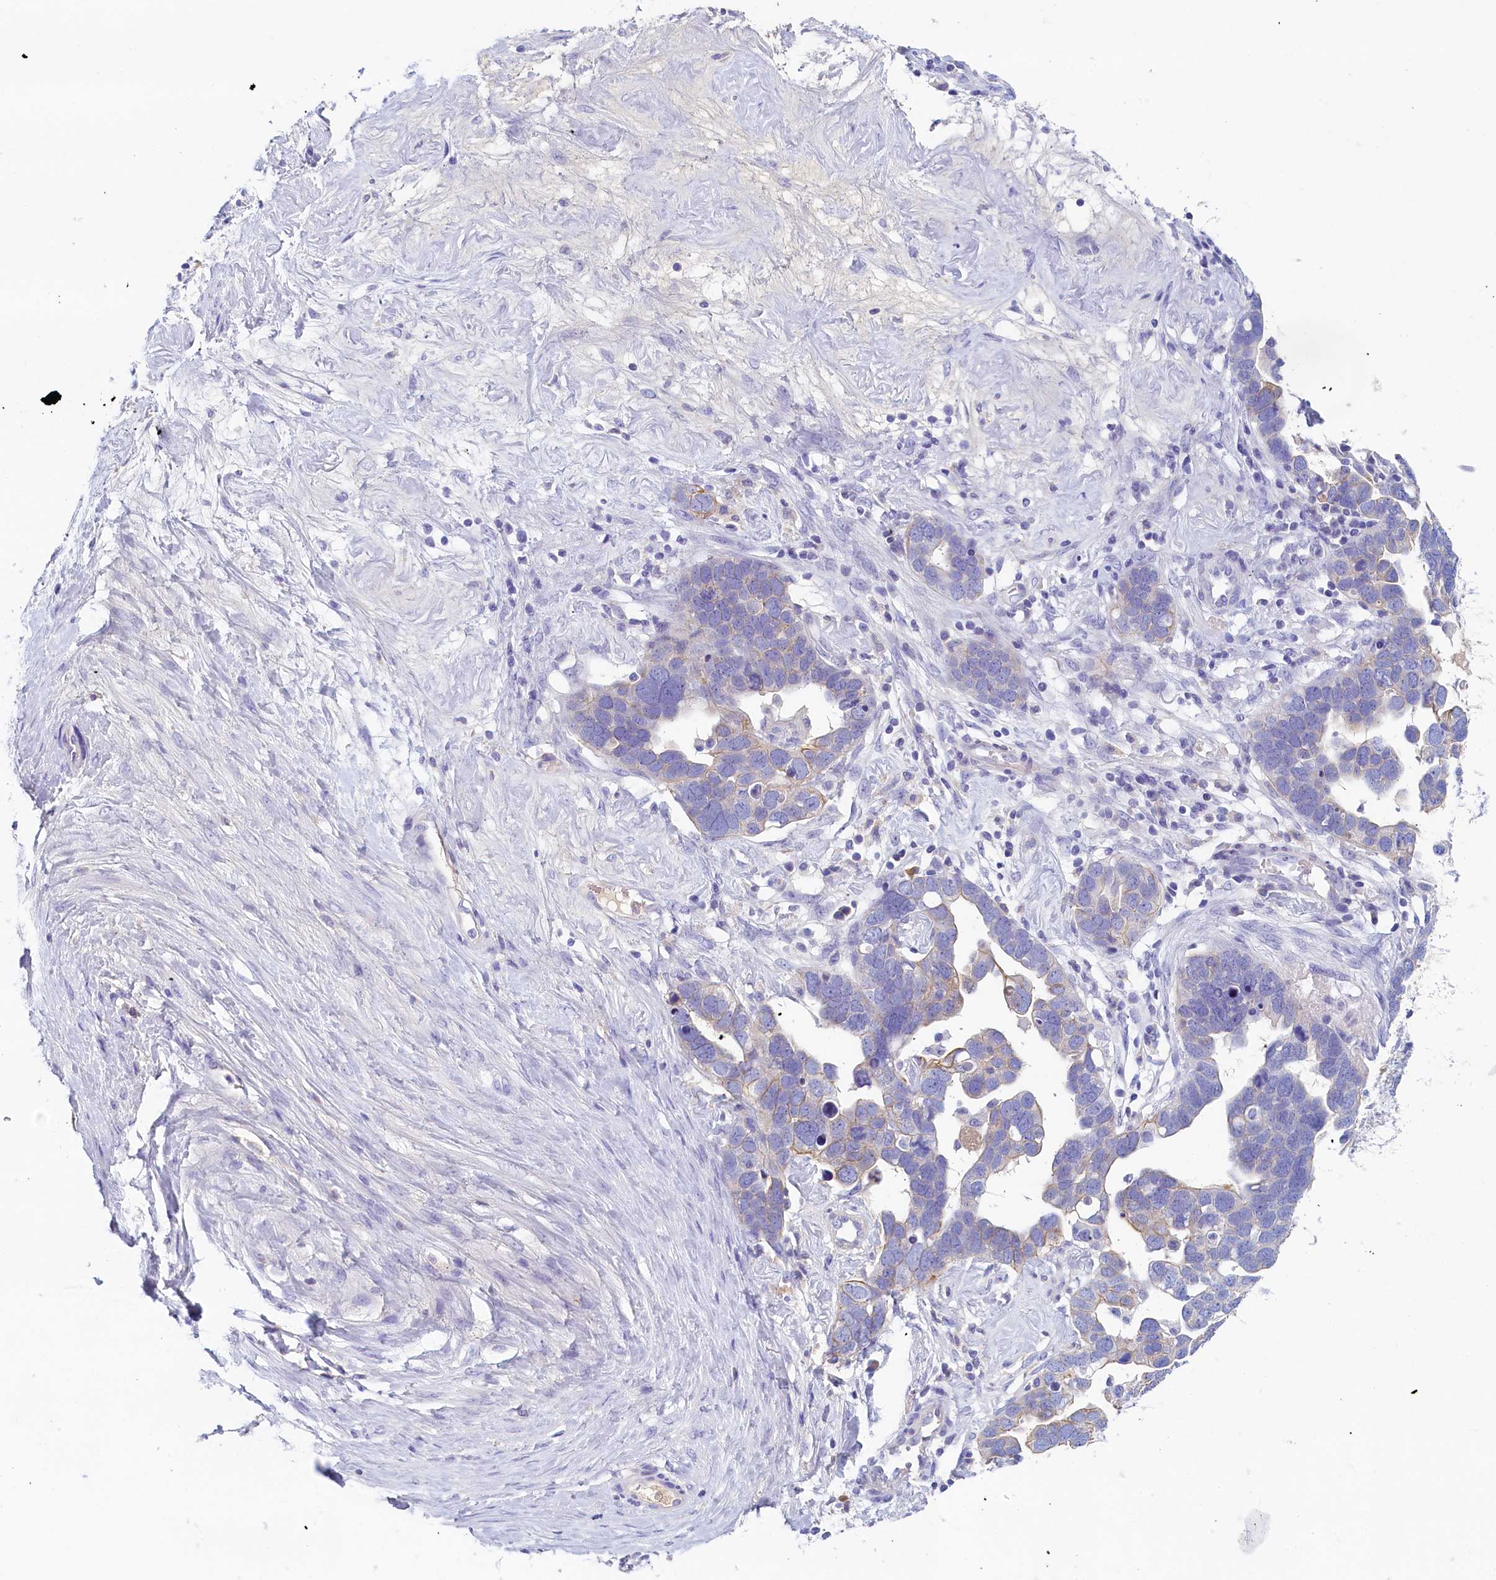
{"staining": {"intensity": "weak", "quantity": "<25%", "location": "cytoplasmic/membranous"}, "tissue": "ovarian cancer", "cell_type": "Tumor cells", "image_type": "cancer", "snomed": [{"axis": "morphology", "description": "Cystadenocarcinoma, serous, NOS"}, {"axis": "topography", "description": "Ovary"}], "caption": "This histopathology image is of ovarian cancer stained with immunohistochemistry (IHC) to label a protein in brown with the nuclei are counter-stained blue. There is no expression in tumor cells.", "gene": "GUCA1C", "patient": {"sex": "female", "age": 54}}